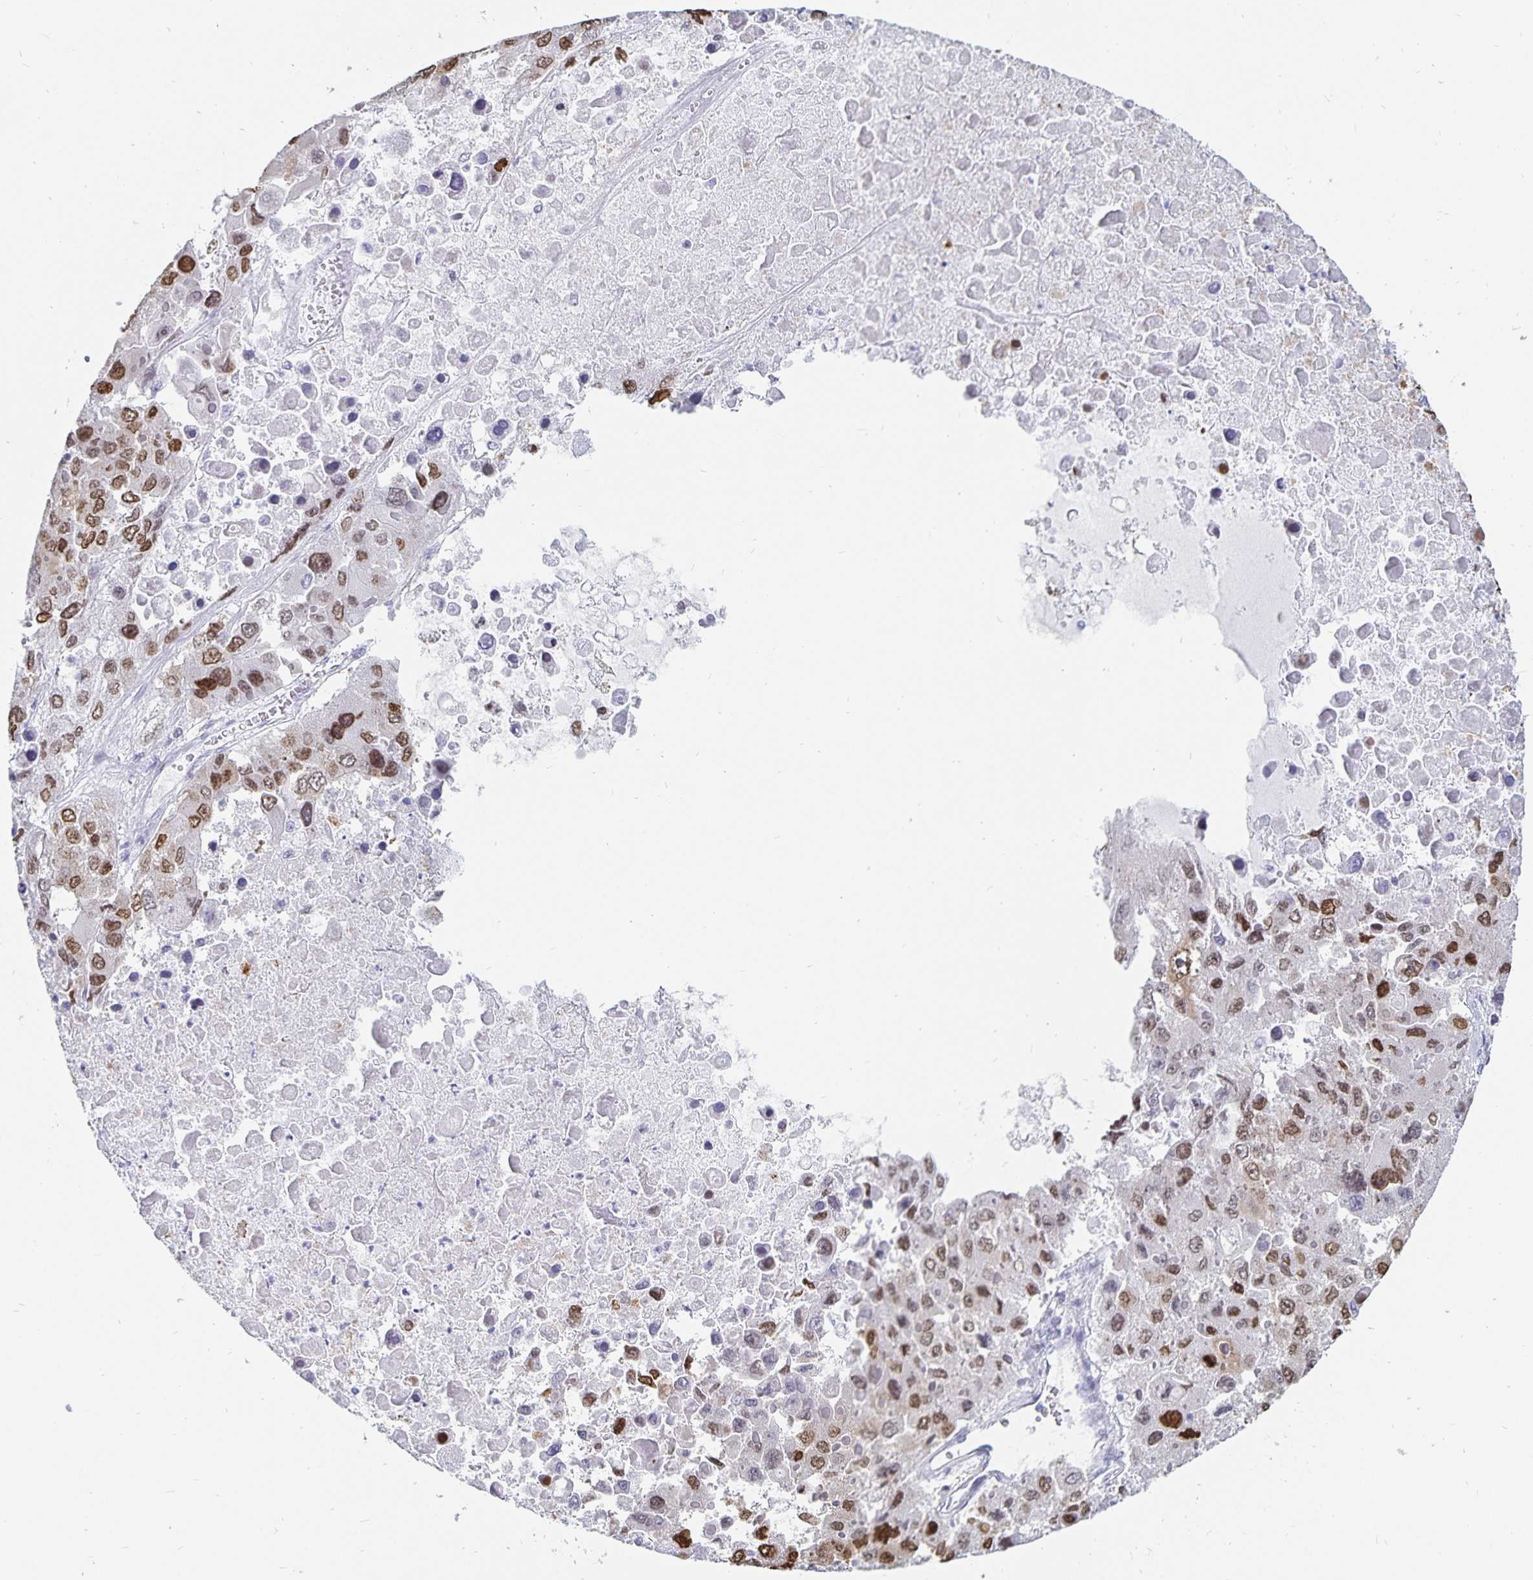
{"staining": {"intensity": "moderate", "quantity": "25%-75%", "location": "nuclear"}, "tissue": "liver cancer", "cell_type": "Tumor cells", "image_type": "cancer", "snomed": [{"axis": "morphology", "description": "Carcinoma, Hepatocellular, NOS"}, {"axis": "topography", "description": "Liver"}], "caption": "An image of liver cancer (hepatocellular carcinoma) stained for a protein exhibits moderate nuclear brown staining in tumor cells.", "gene": "HMGB3", "patient": {"sex": "female", "age": 41}}